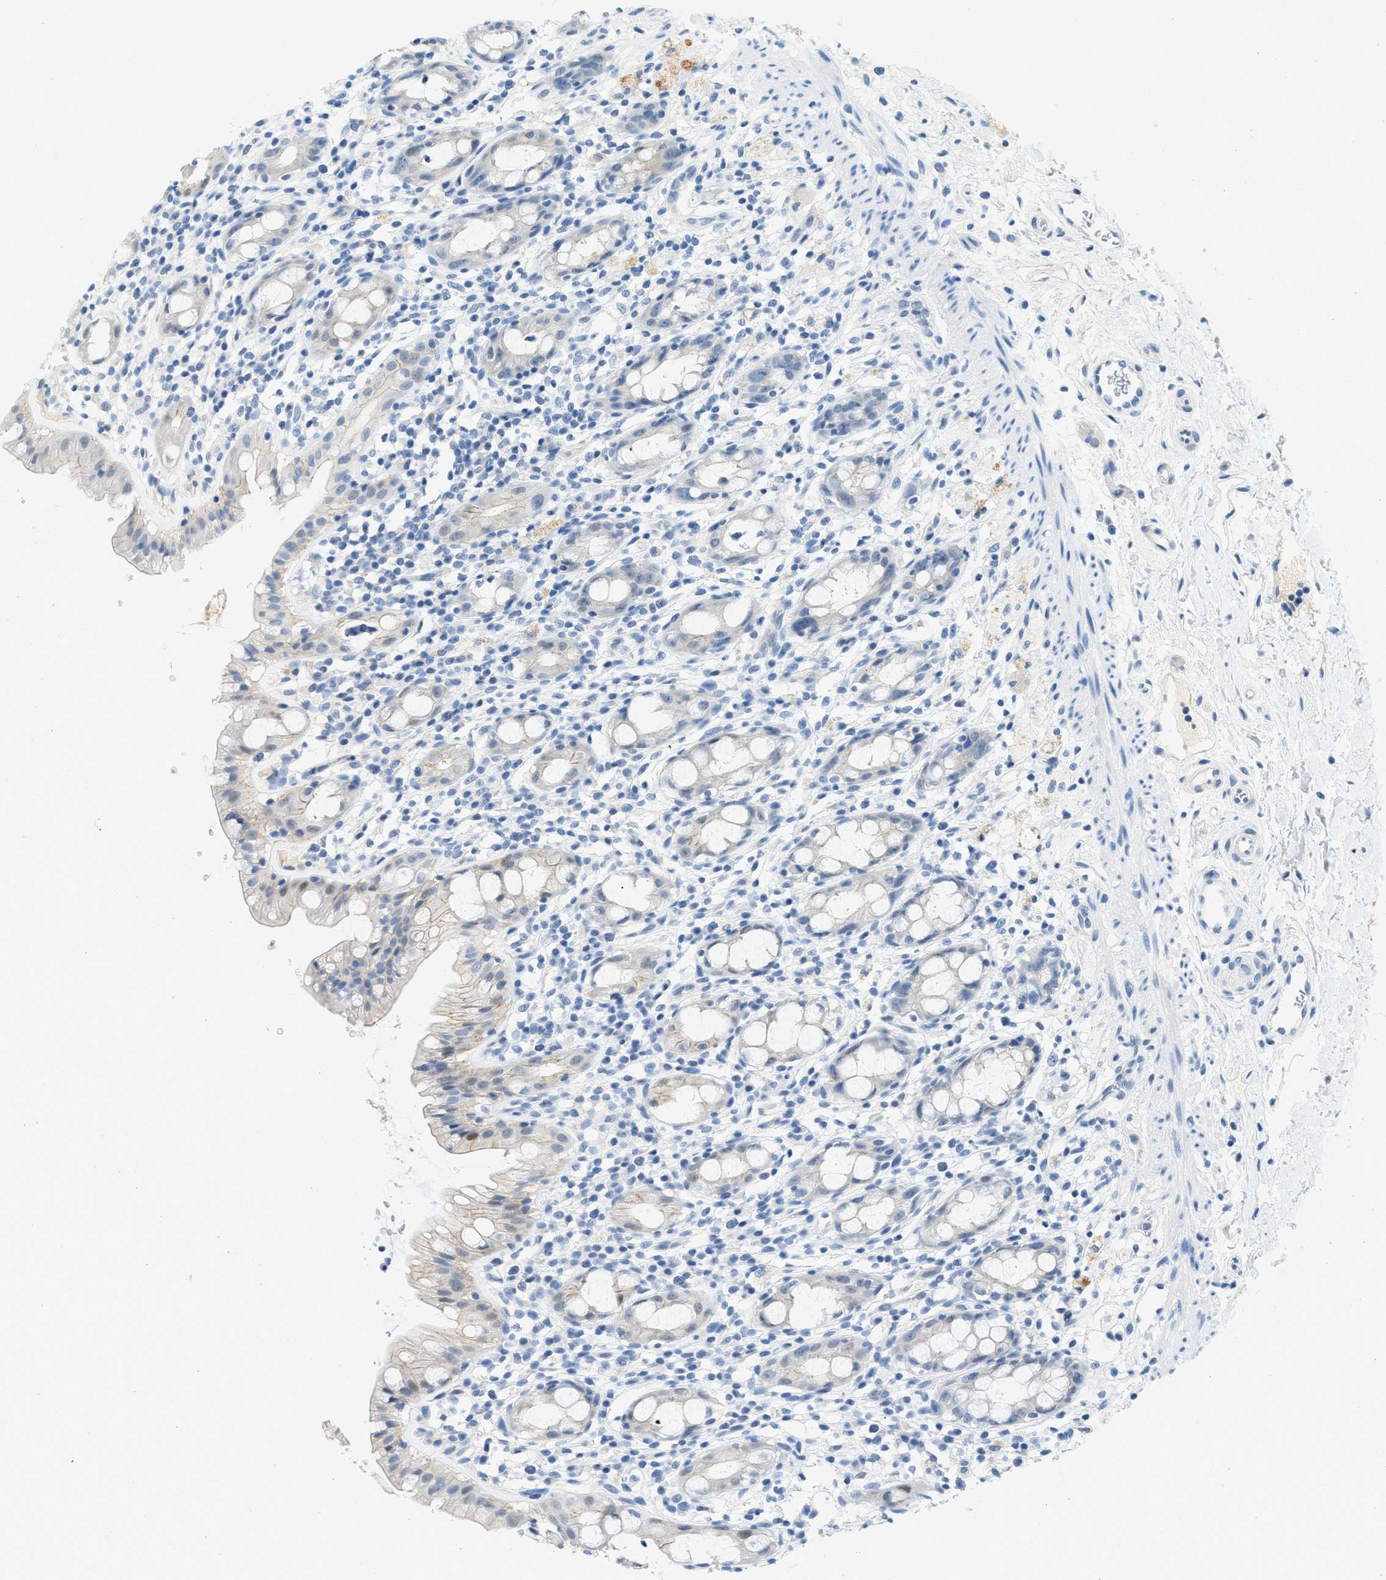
{"staining": {"intensity": "weak", "quantity": "25%-75%", "location": "cytoplasmic/membranous"}, "tissue": "rectum", "cell_type": "Glandular cells", "image_type": "normal", "snomed": [{"axis": "morphology", "description": "Normal tissue, NOS"}, {"axis": "topography", "description": "Rectum"}], "caption": "Immunohistochemical staining of normal rectum shows low levels of weak cytoplasmic/membranous positivity in about 25%-75% of glandular cells. (brown staining indicates protein expression, while blue staining denotes nuclei).", "gene": "CYP4X1", "patient": {"sex": "male", "age": 44}}